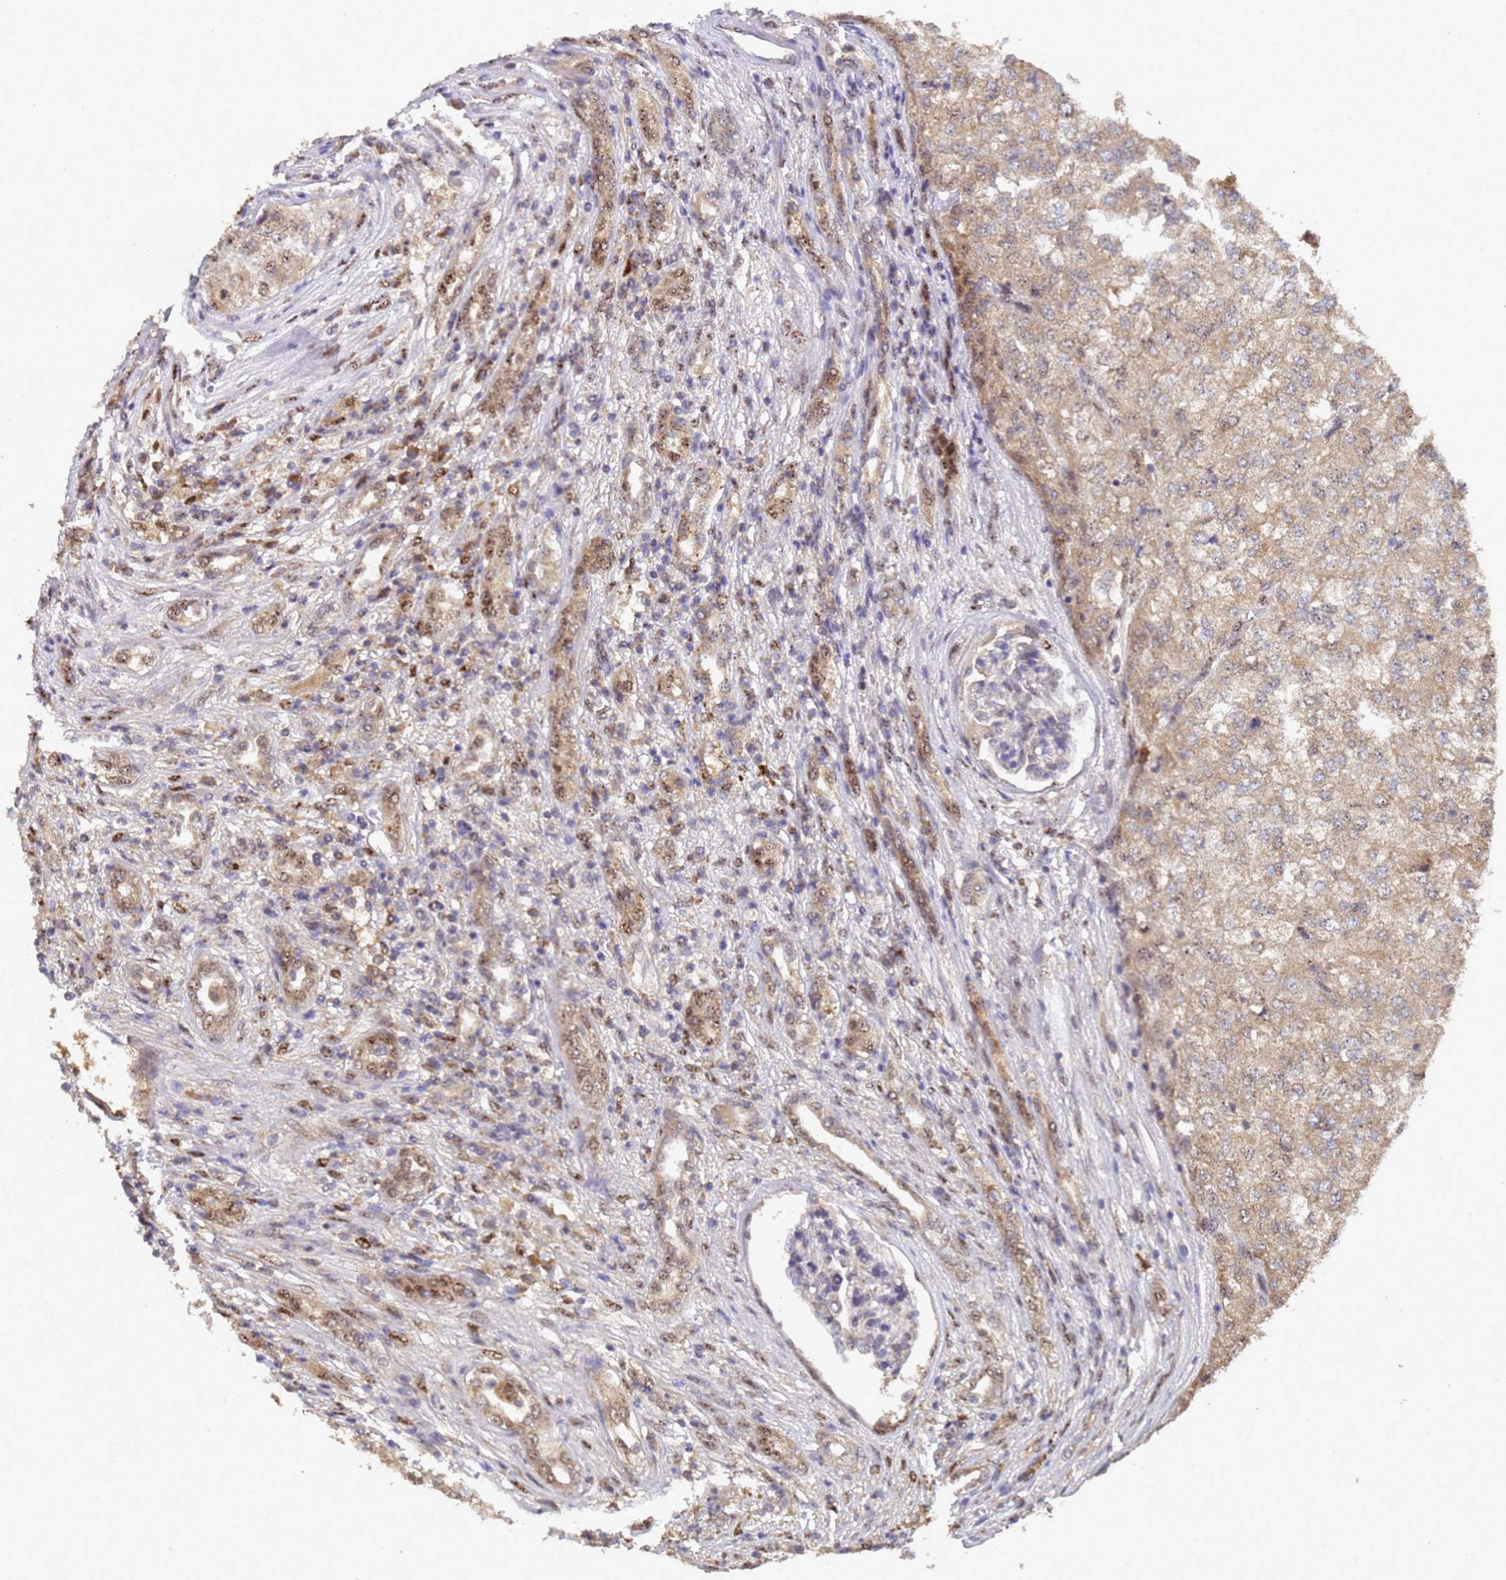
{"staining": {"intensity": "weak", "quantity": ">75%", "location": "cytoplasmic/membranous"}, "tissue": "renal cancer", "cell_type": "Tumor cells", "image_type": "cancer", "snomed": [{"axis": "morphology", "description": "Adenocarcinoma, NOS"}, {"axis": "topography", "description": "Kidney"}], "caption": "Renal cancer (adenocarcinoma) stained with DAB (3,3'-diaminobenzidine) immunohistochemistry demonstrates low levels of weak cytoplasmic/membranous positivity in approximately >75% of tumor cells.", "gene": "SECISBP2", "patient": {"sex": "female", "age": 54}}